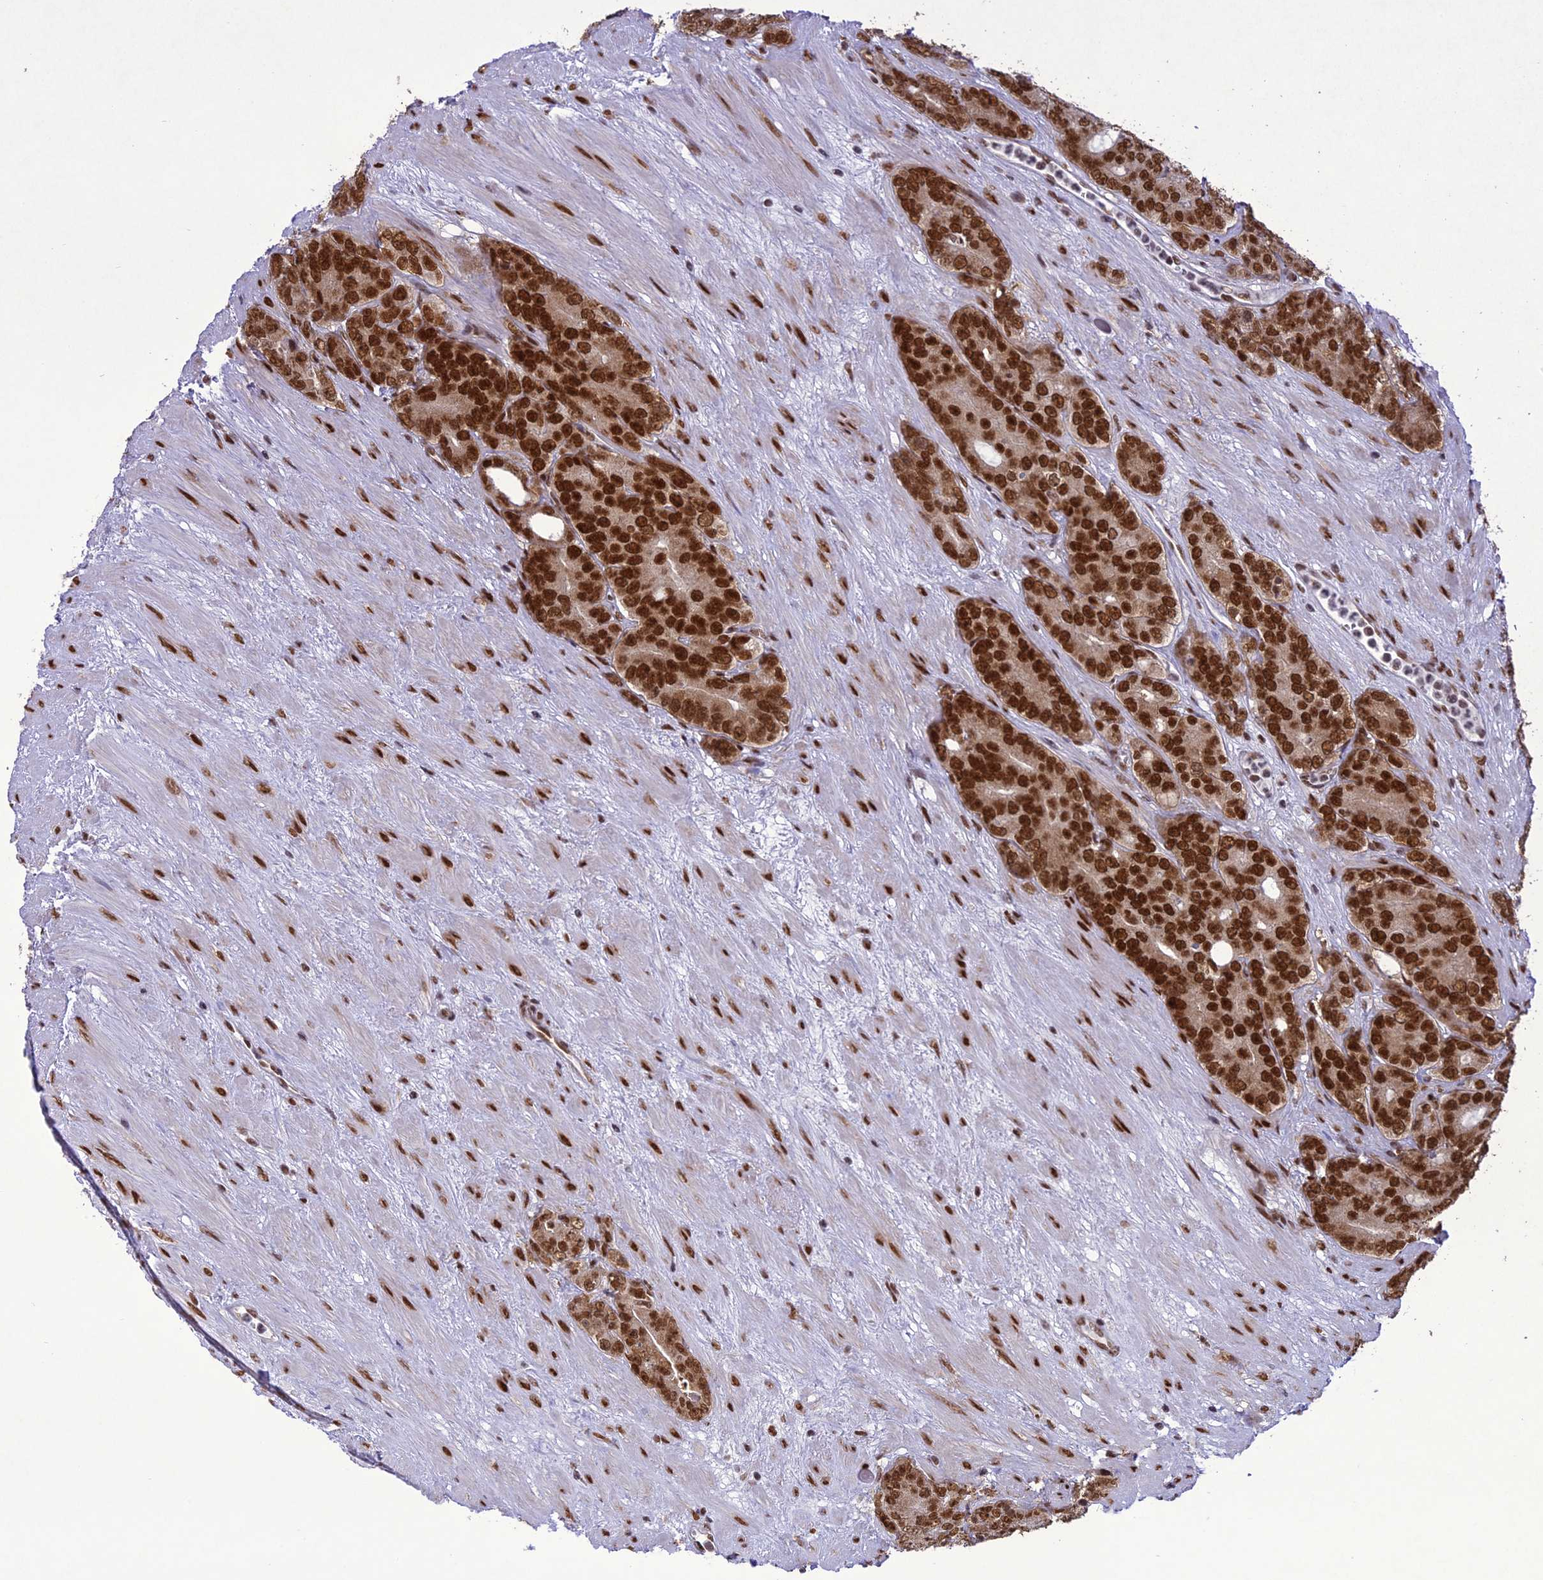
{"staining": {"intensity": "strong", "quantity": ">75%", "location": "nuclear"}, "tissue": "prostate cancer", "cell_type": "Tumor cells", "image_type": "cancer", "snomed": [{"axis": "morphology", "description": "Adenocarcinoma, High grade"}, {"axis": "topography", "description": "Prostate"}], "caption": "A brown stain labels strong nuclear positivity of a protein in human prostate cancer tumor cells.", "gene": "DDX1", "patient": {"sex": "male", "age": 64}}